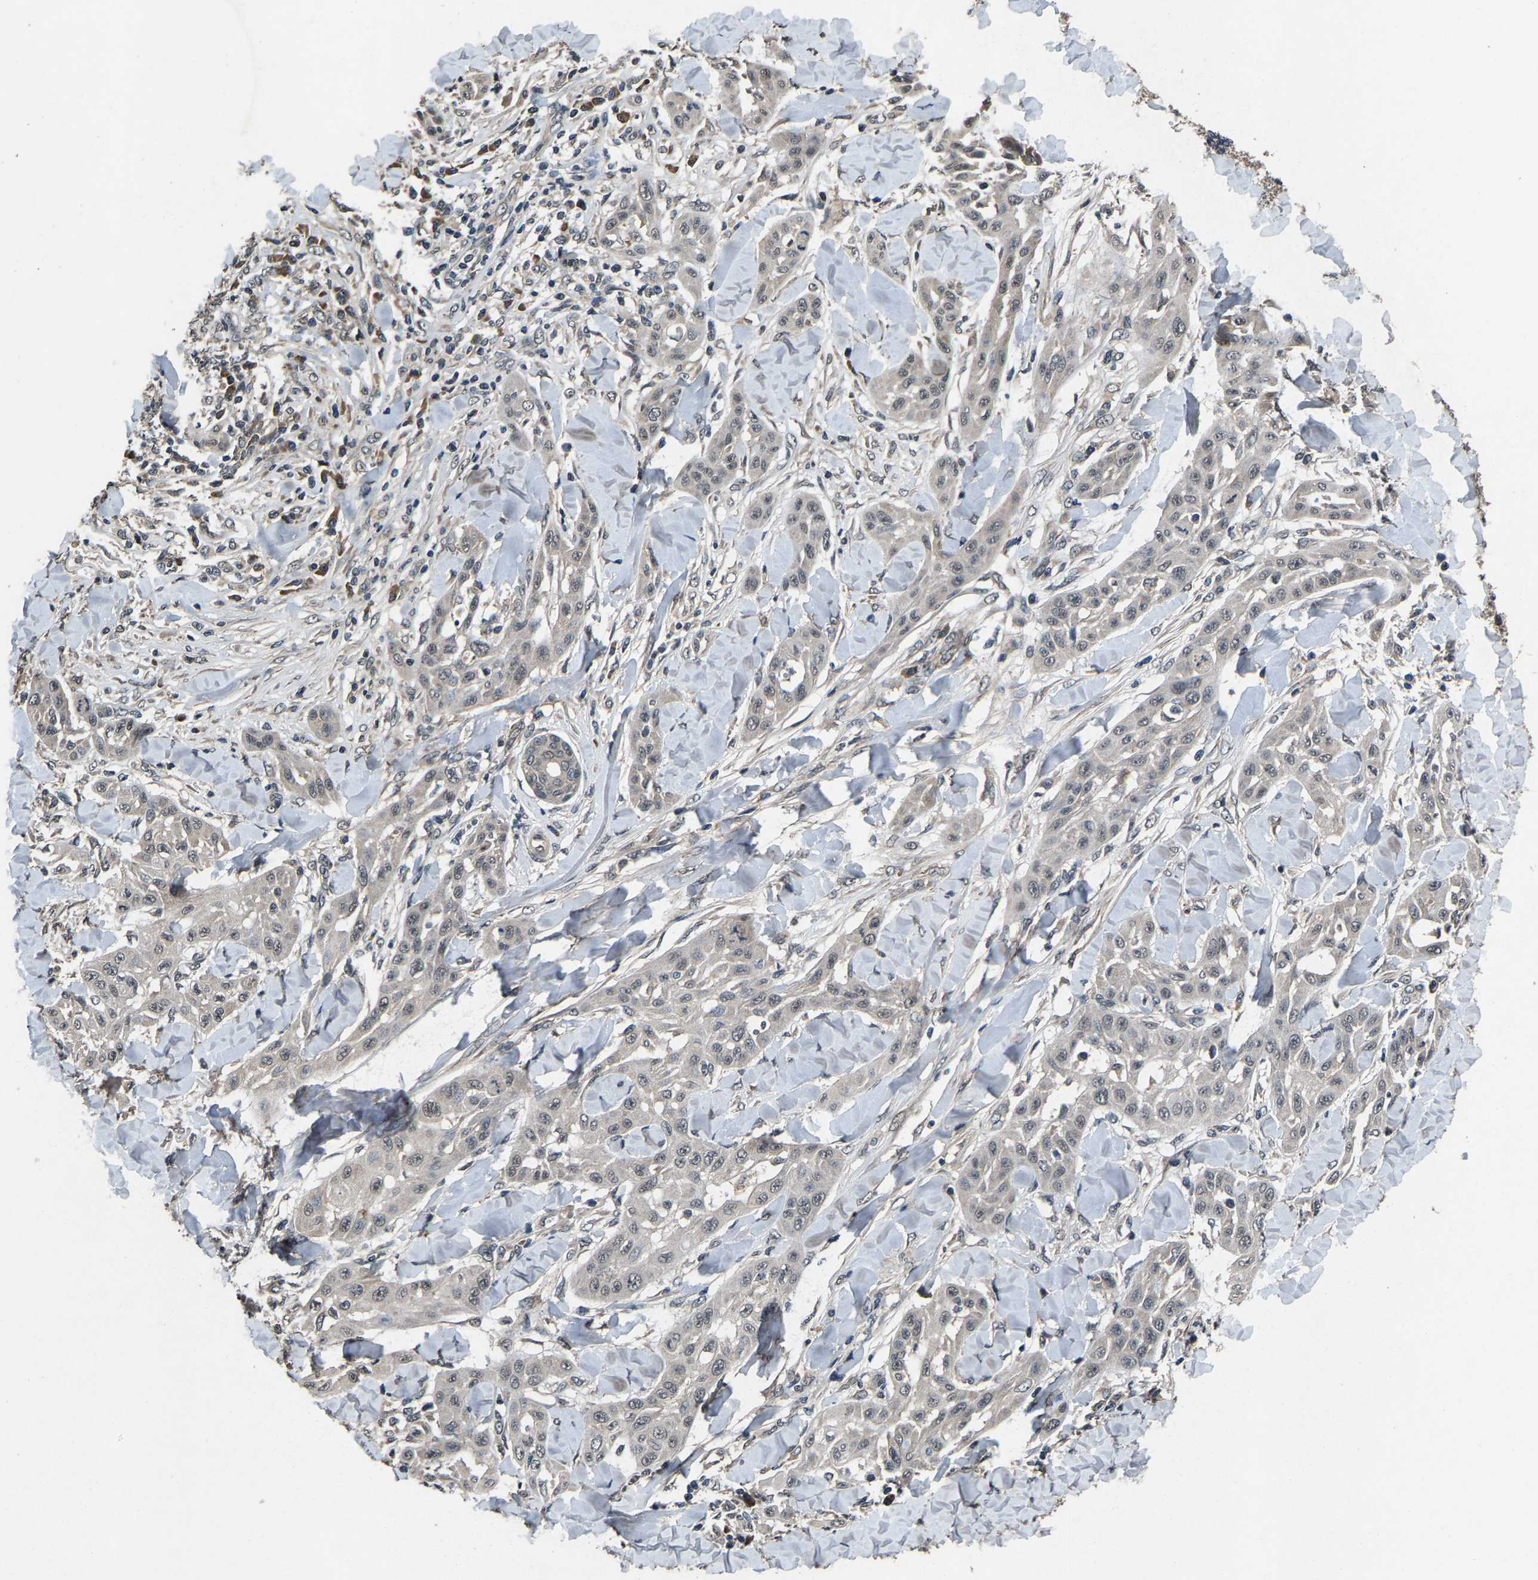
{"staining": {"intensity": "weak", "quantity": "<25%", "location": "nuclear"}, "tissue": "skin cancer", "cell_type": "Tumor cells", "image_type": "cancer", "snomed": [{"axis": "morphology", "description": "Squamous cell carcinoma, NOS"}, {"axis": "topography", "description": "Skin"}], "caption": "This is an IHC histopathology image of squamous cell carcinoma (skin). There is no positivity in tumor cells.", "gene": "HUWE1", "patient": {"sex": "male", "age": 24}}